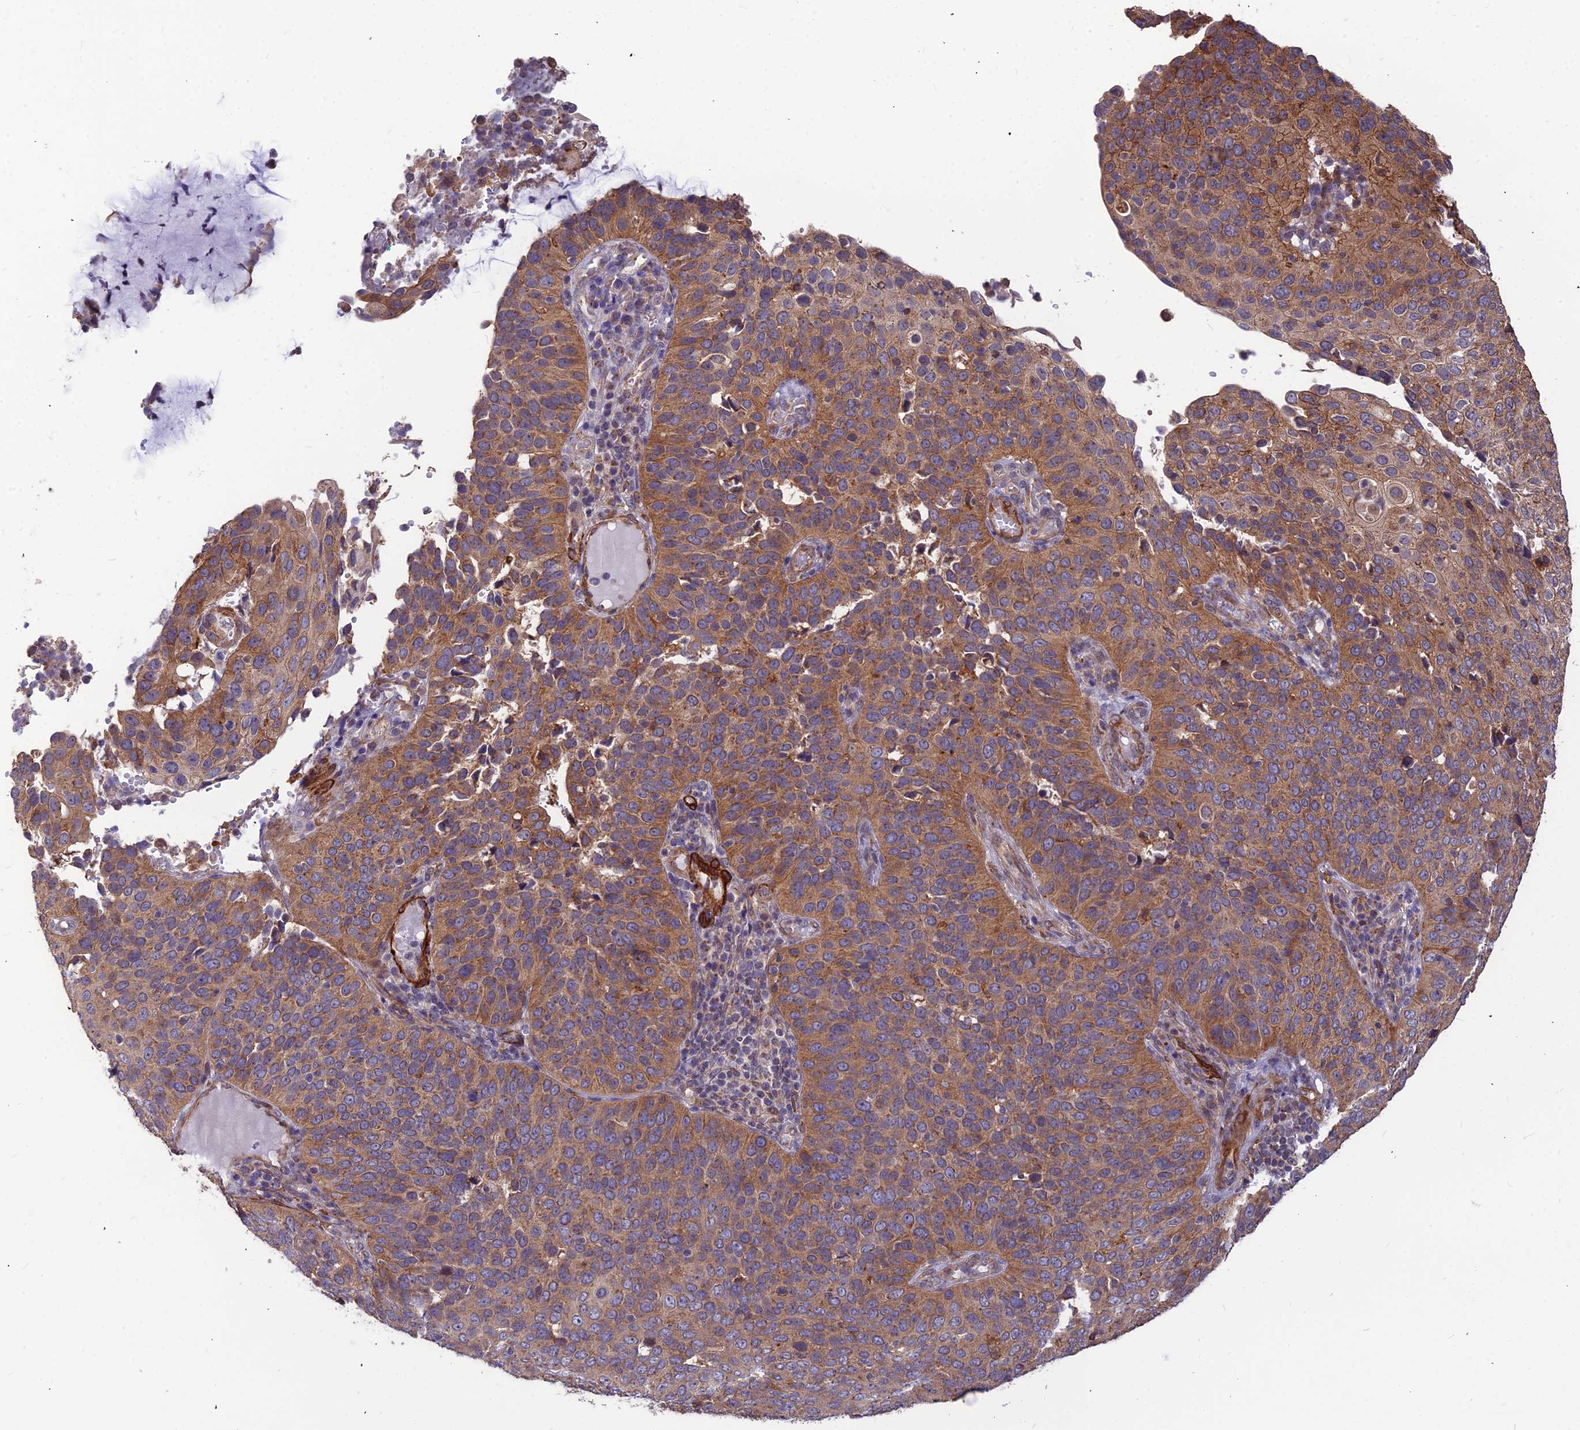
{"staining": {"intensity": "moderate", "quantity": "25%-75%", "location": "cytoplasmic/membranous"}, "tissue": "cervical cancer", "cell_type": "Tumor cells", "image_type": "cancer", "snomed": [{"axis": "morphology", "description": "Squamous cell carcinoma, NOS"}, {"axis": "topography", "description": "Cervix"}], "caption": "This image demonstrates immunohistochemistry (IHC) staining of cervical cancer (squamous cell carcinoma), with medium moderate cytoplasmic/membranous expression in approximately 25%-75% of tumor cells.", "gene": "LEKR1", "patient": {"sex": "female", "age": 36}}